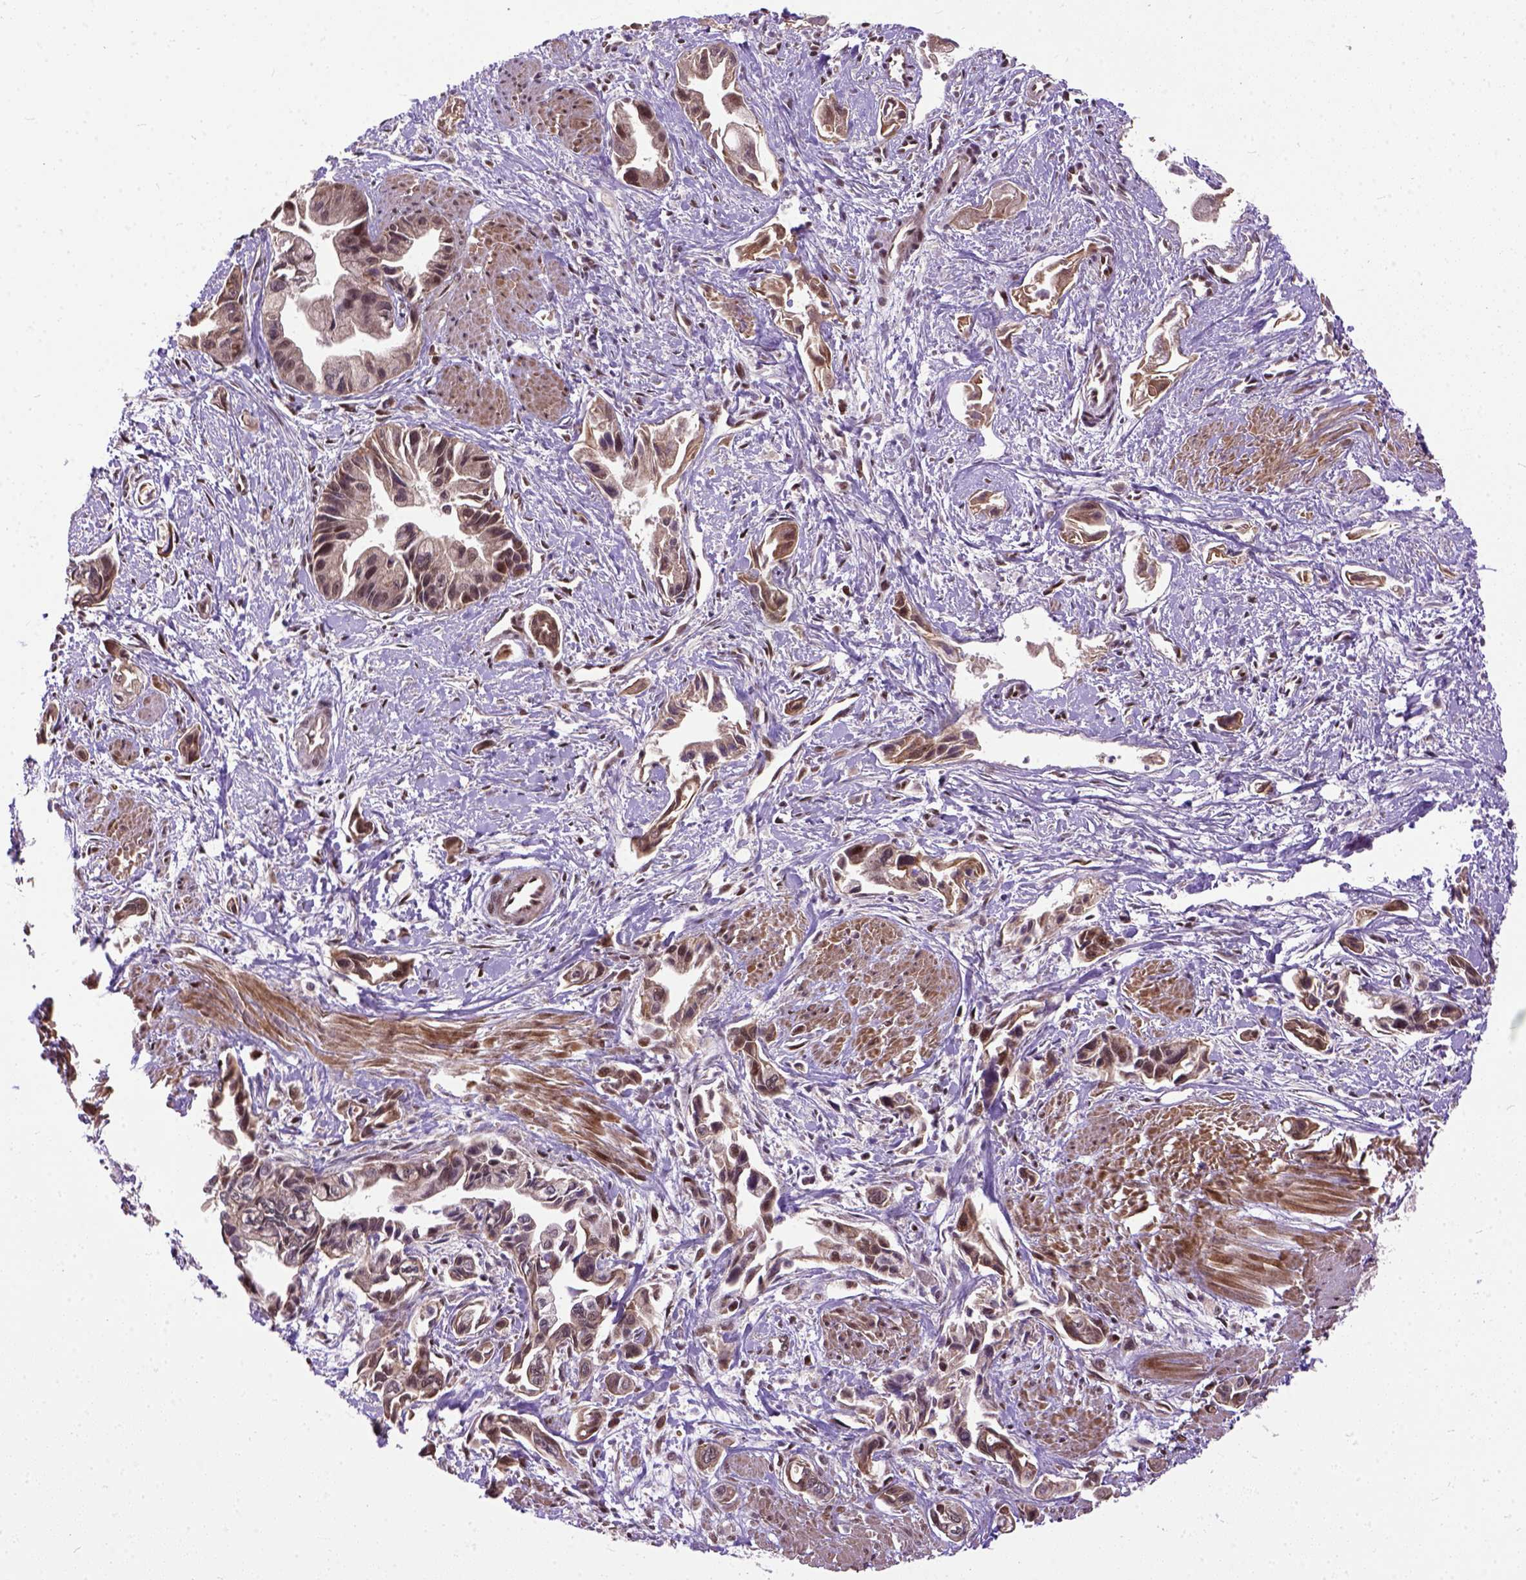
{"staining": {"intensity": "moderate", "quantity": "25%-75%", "location": "nuclear"}, "tissue": "pancreatic cancer", "cell_type": "Tumor cells", "image_type": "cancer", "snomed": [{"axis": "morphology", "description": "Adenocarcinoma, NOS"}, {"axis": "topography", "description": "Pancreas"}], "caption": "This is an image of immunohistochemistry staining of pancreatic cancer (adenocarcinoma), which shows moderate positivity in the nuclear of tumor cells.", "gene": "ZNF630", "patient": {"sex": "female", "age": 61}}